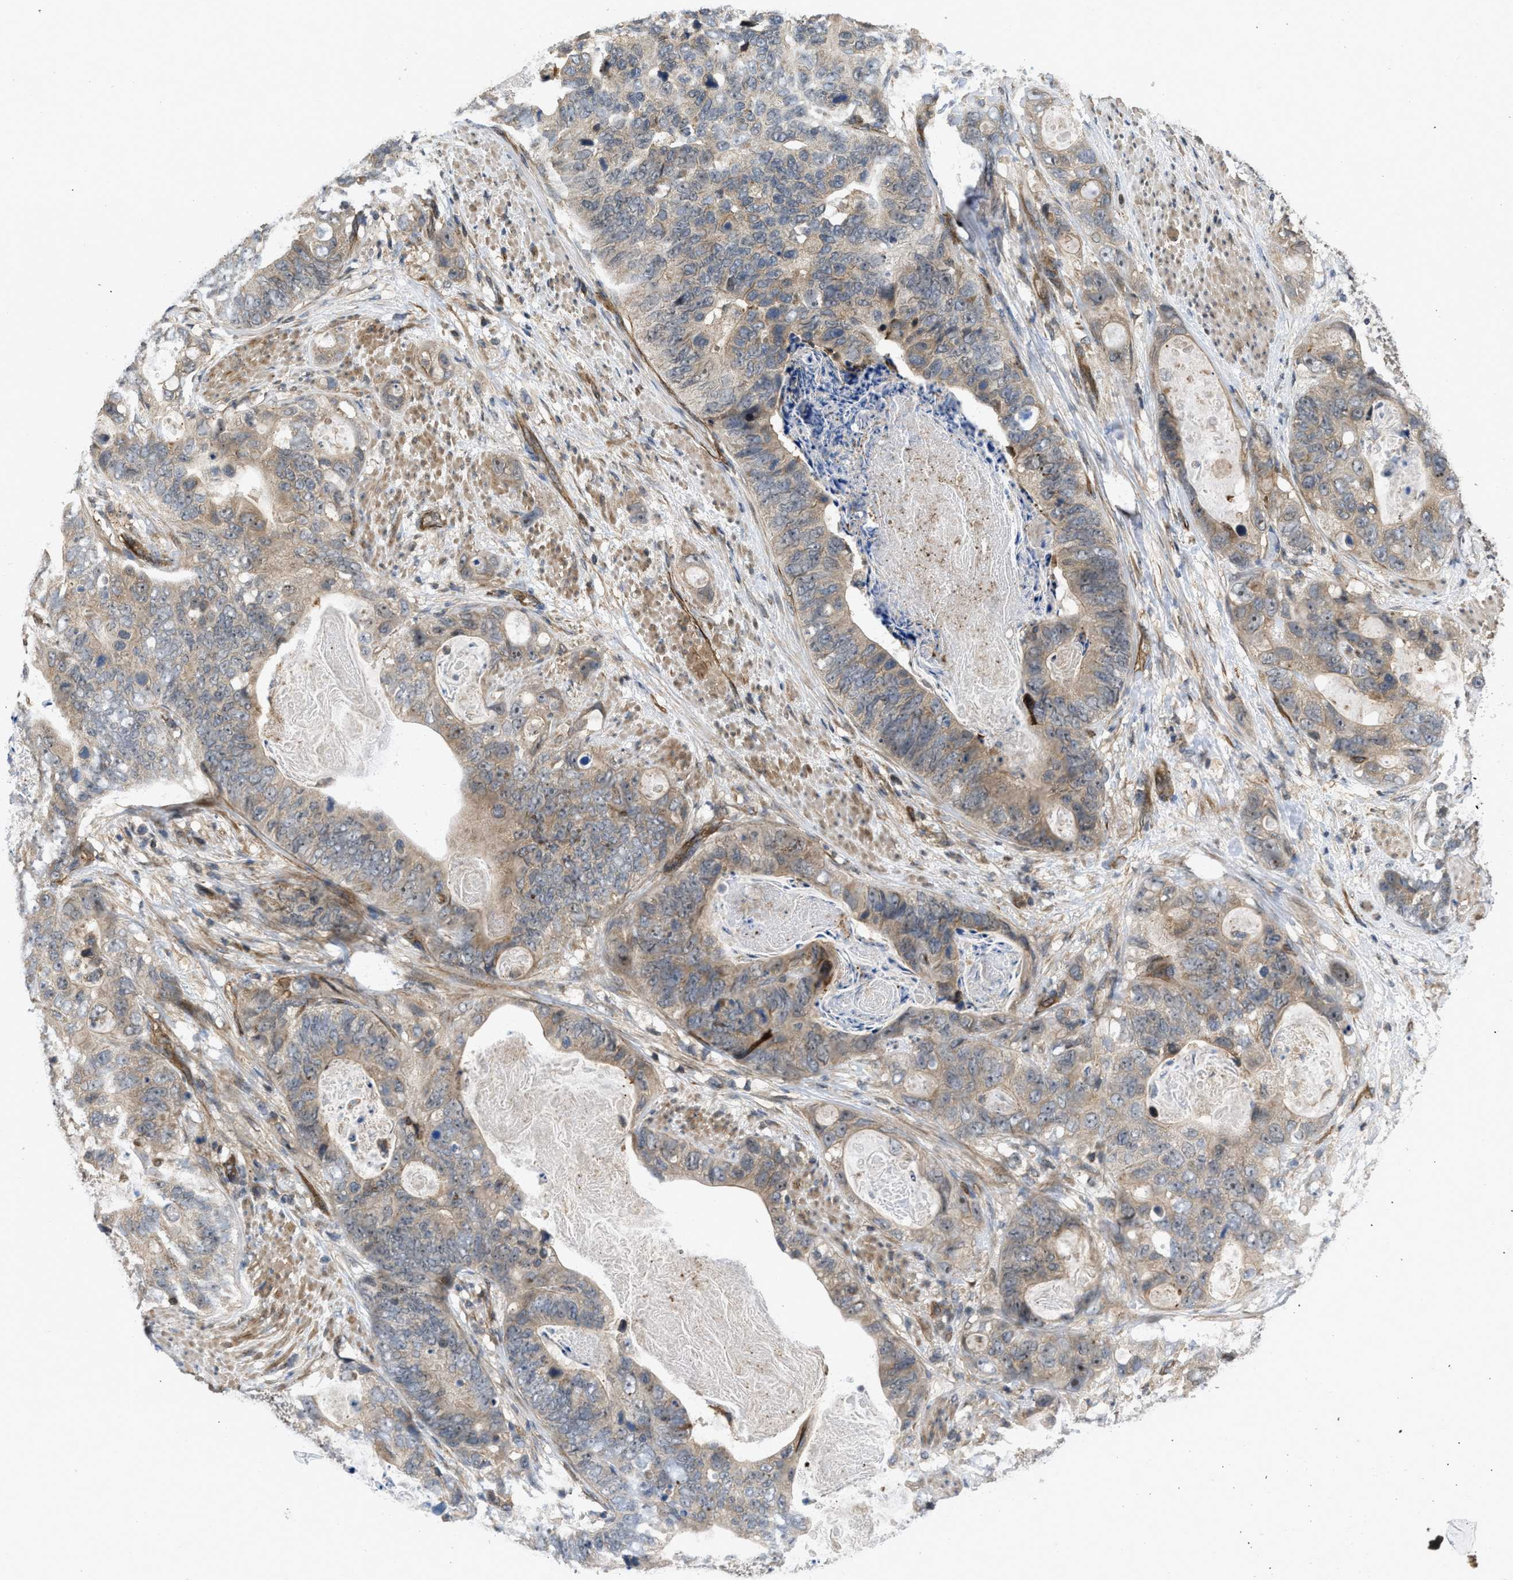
{"staining": {"intensity": "moderate", "quantity": "<25%", "location": "cytoplasmic/membranous"}, "tissue": "stomach cancer", "cell_type": "Tumor cells", "image_type": "cancer", "snomed": [{"axis": "morphology", "description": "Adenocarcinoma, NOS"}, {"axis": "topography", "description": "Stomach"}], "caption": "High-magnification brightfield microscopy of stomach adenocarcinoma stained with DAB (3,3'-diaminobenzidine) (brown) and counterstained with hematoxylin (blue). tumor cells exhibit moderate cytoplasmic/membranous staining is identified in about<25% of cells.", "gene": "GPATCH2L", "patient": {"sex": "female", "age": 89}}